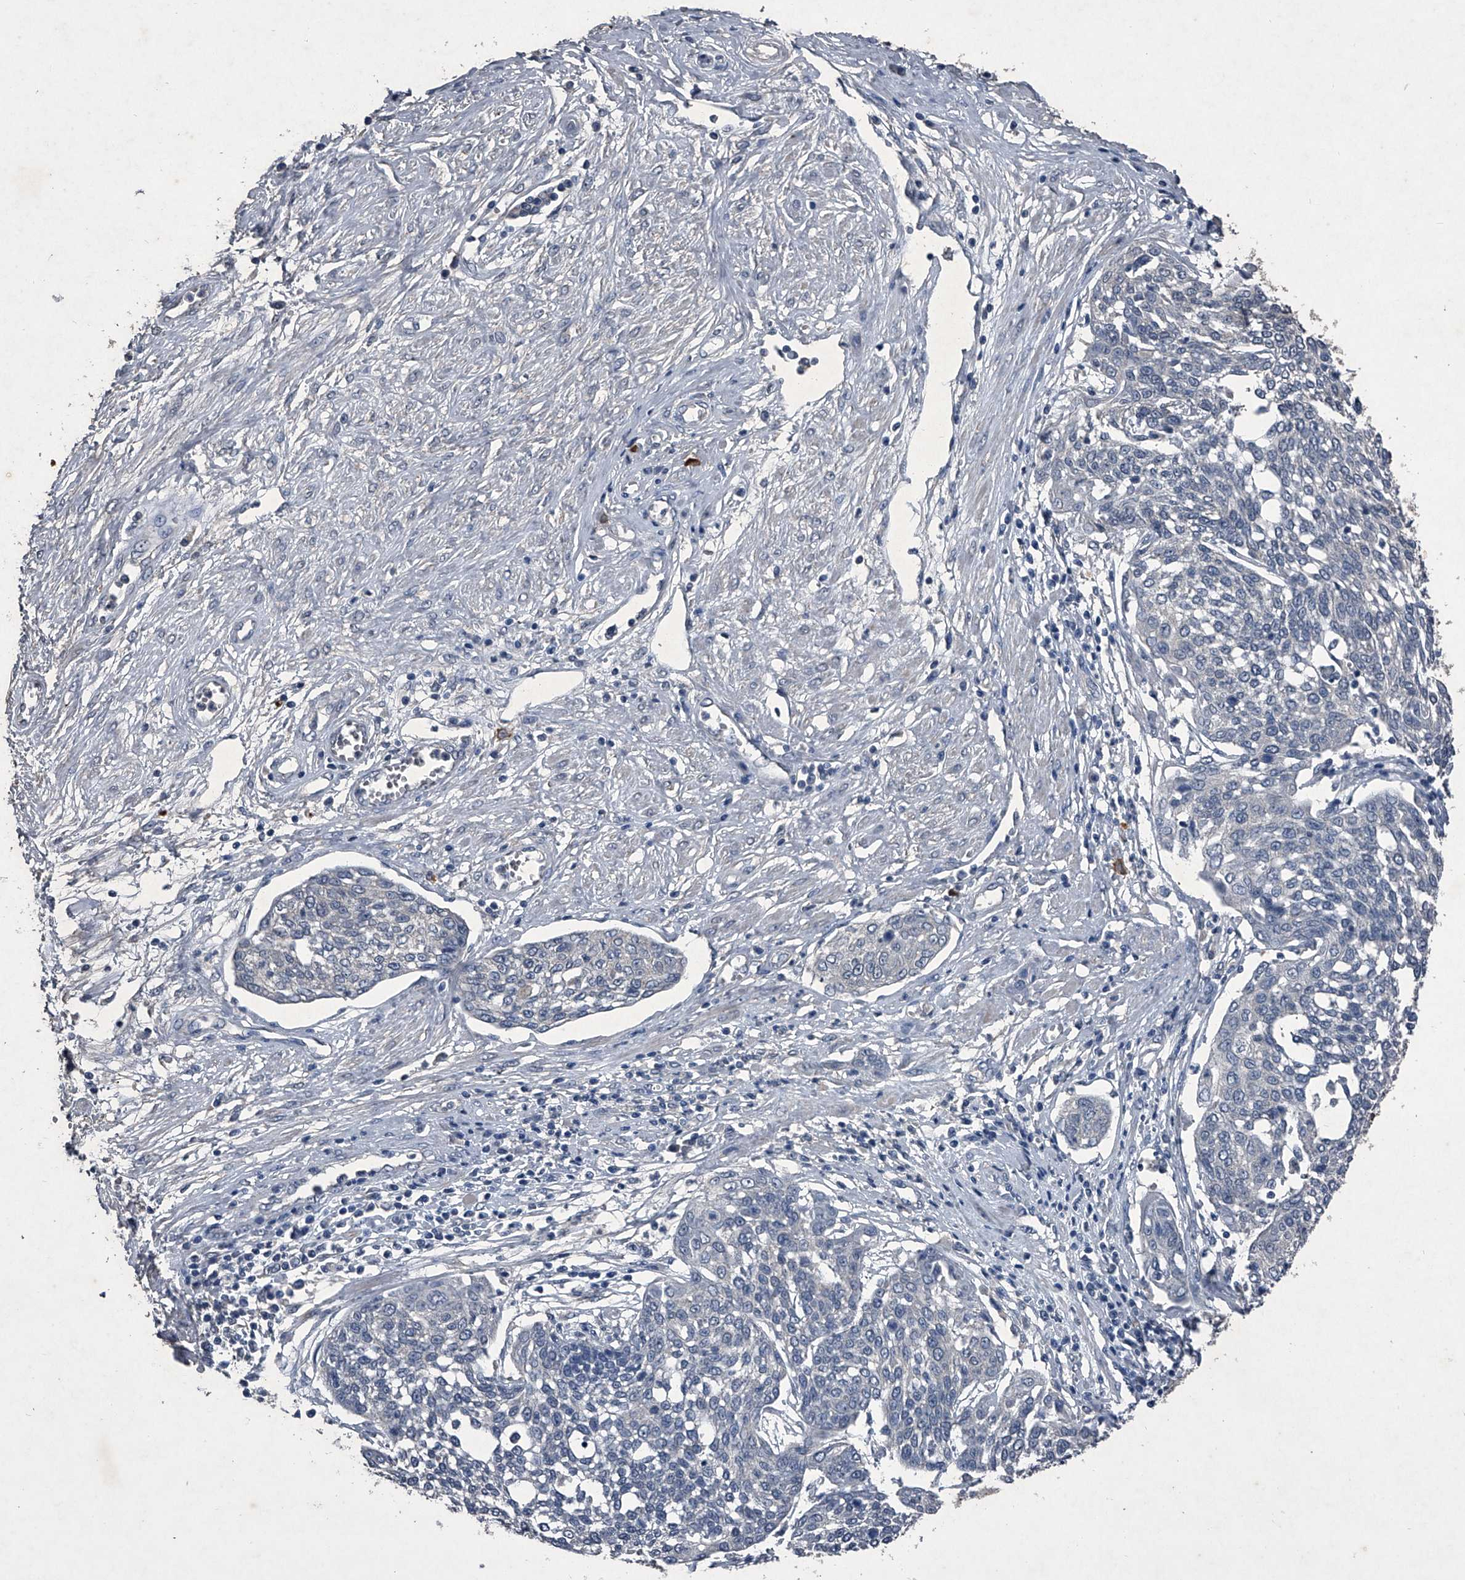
{"staining": {"intensity": "negative", "quantity": "none", "location": "none"}, "tissue": "cervical cancer", "cell_type": "Tumor cells", "image_type": "cancer", "snomed": [{"axis": "morphology", "description": "Squamous cell carcinoma, NOS"}, {"axis": "topography", "description": "Cervix"}], "caption": "IHC histopathology image of cervical squamous cell carcinoma stained for a protein (brown), which exhibits no expression in tumor cells. Brightfield microscopy of immunohistochemistry (IHC) stained with DAB (brown) and hematoxylin (blue), captured at high magnification.", "gene": "MAPKAP1", "patient": {"sex": "female", "age": 34}}